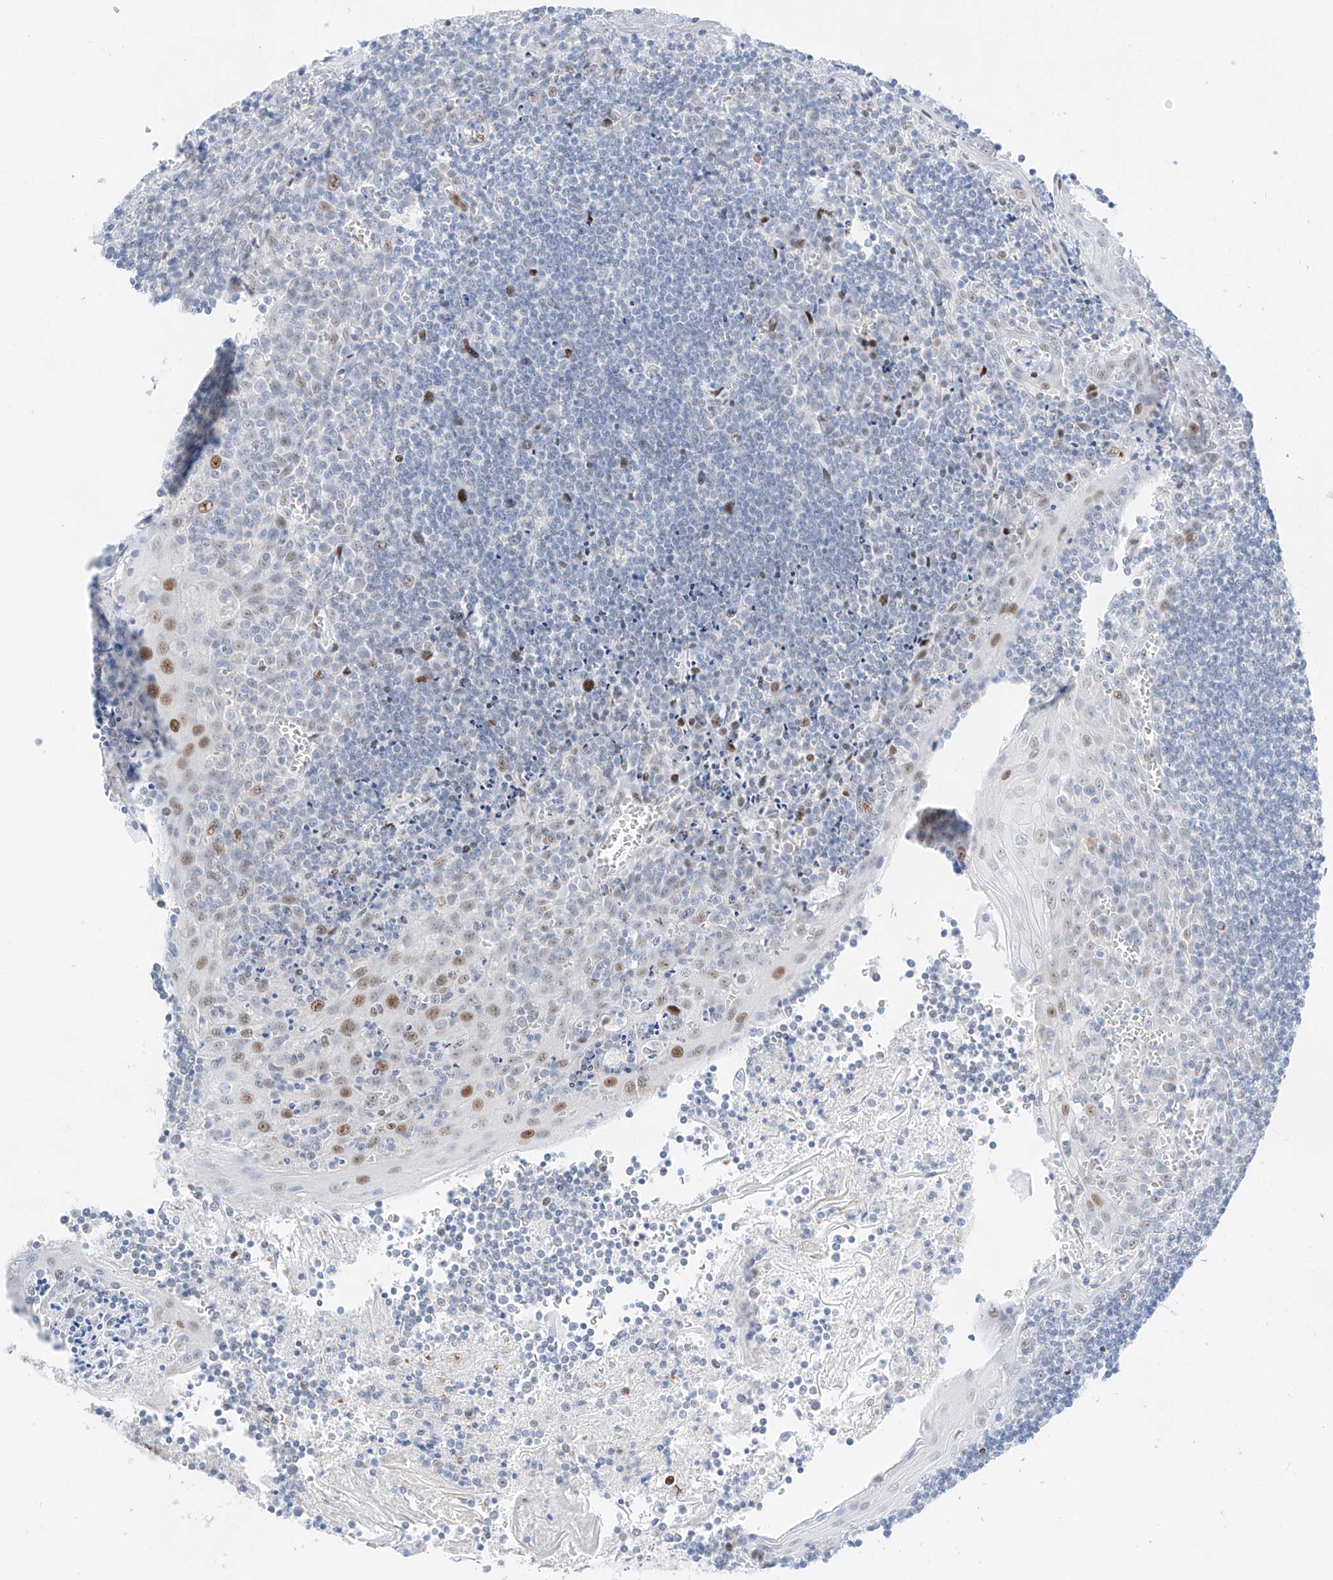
{"staining": {"intensity": "weak", "quantity": "<25%", "location": "nuclear"}, "tissue": "tonsil", "cell_type": "Germinal center cells", "image_type": "normal", "snomed": [{"axis": "morphology", "description": "Normal tissue, NOS"}, {"axis": "topography", "description": "Tonsil"}], "caption": "IHC photomicrograph of benign human tonsil stained for a protein (brown), which shows no positivity in germinal center cells. (DAB (3,3'-diaminobenzidine) immunohistochemistry with hematoxylin counter stain).", "gene": "NT5C3B", "patient": {"sex": "male", "age": 27}}